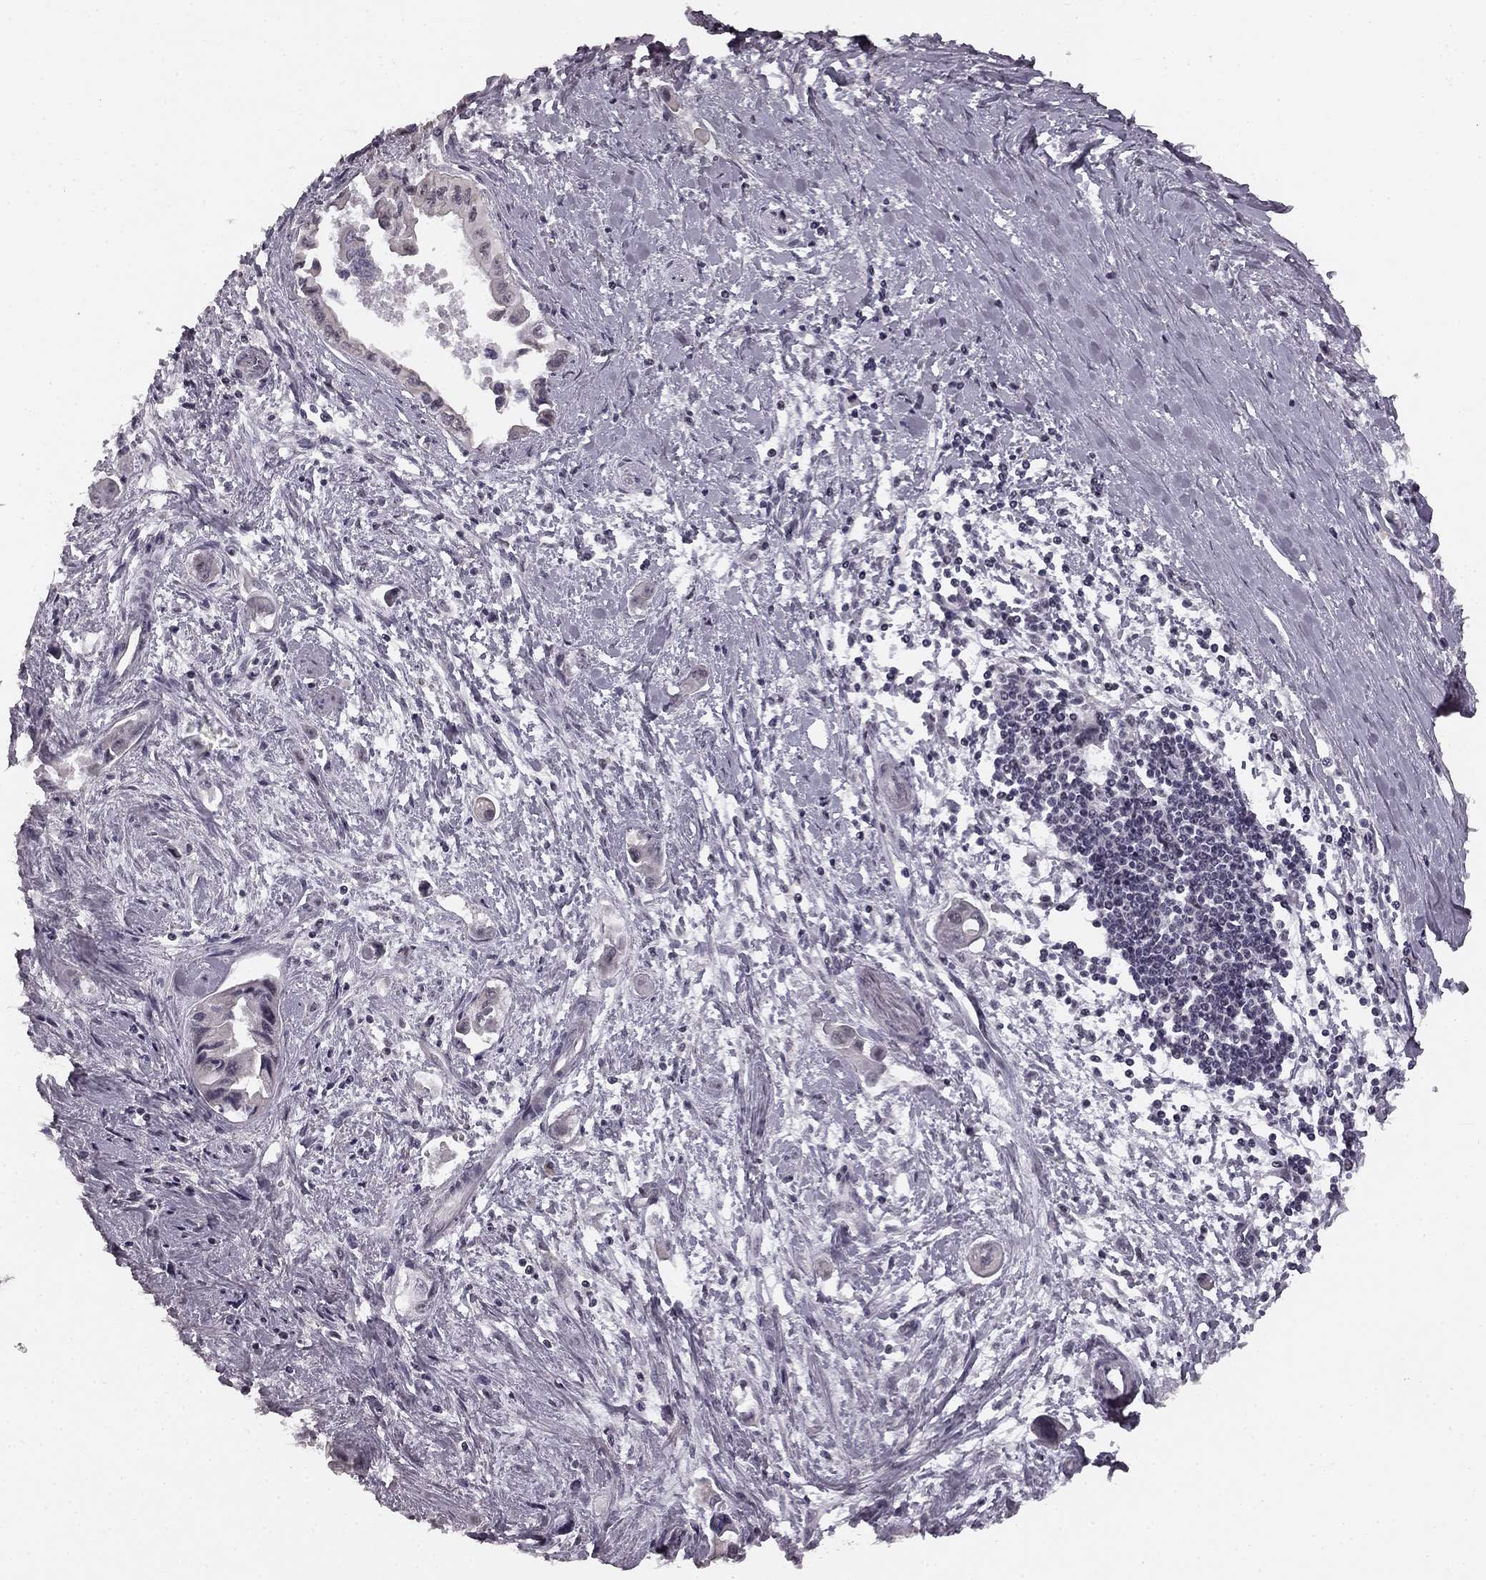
{"staining": {"intensity": "negative", "quantity": "none", "location": "none"}, "tissue": "pancreatic cancer", "cell_type": "Tumor cells", "image_type": "cancer", "snomed": [{"axis": "morphology", "description": "Adenocarcinoma, NOS"}, {"axis": "topography", "description": "Pancreas"}], "caption": "Pancreatic cancer (adenocarcinoma) was stained to show a protein in brown. There is no significant staining in tumor cells. Brightfield microscopy of immunohistochemistry (IHC) stained with DAB (3,3'-diaminobenzidine) (brown) and hematoxylin (blue), captured at high magnification.", "gene": "HCN4", "patient": {"sex": "male", "age": 60}}